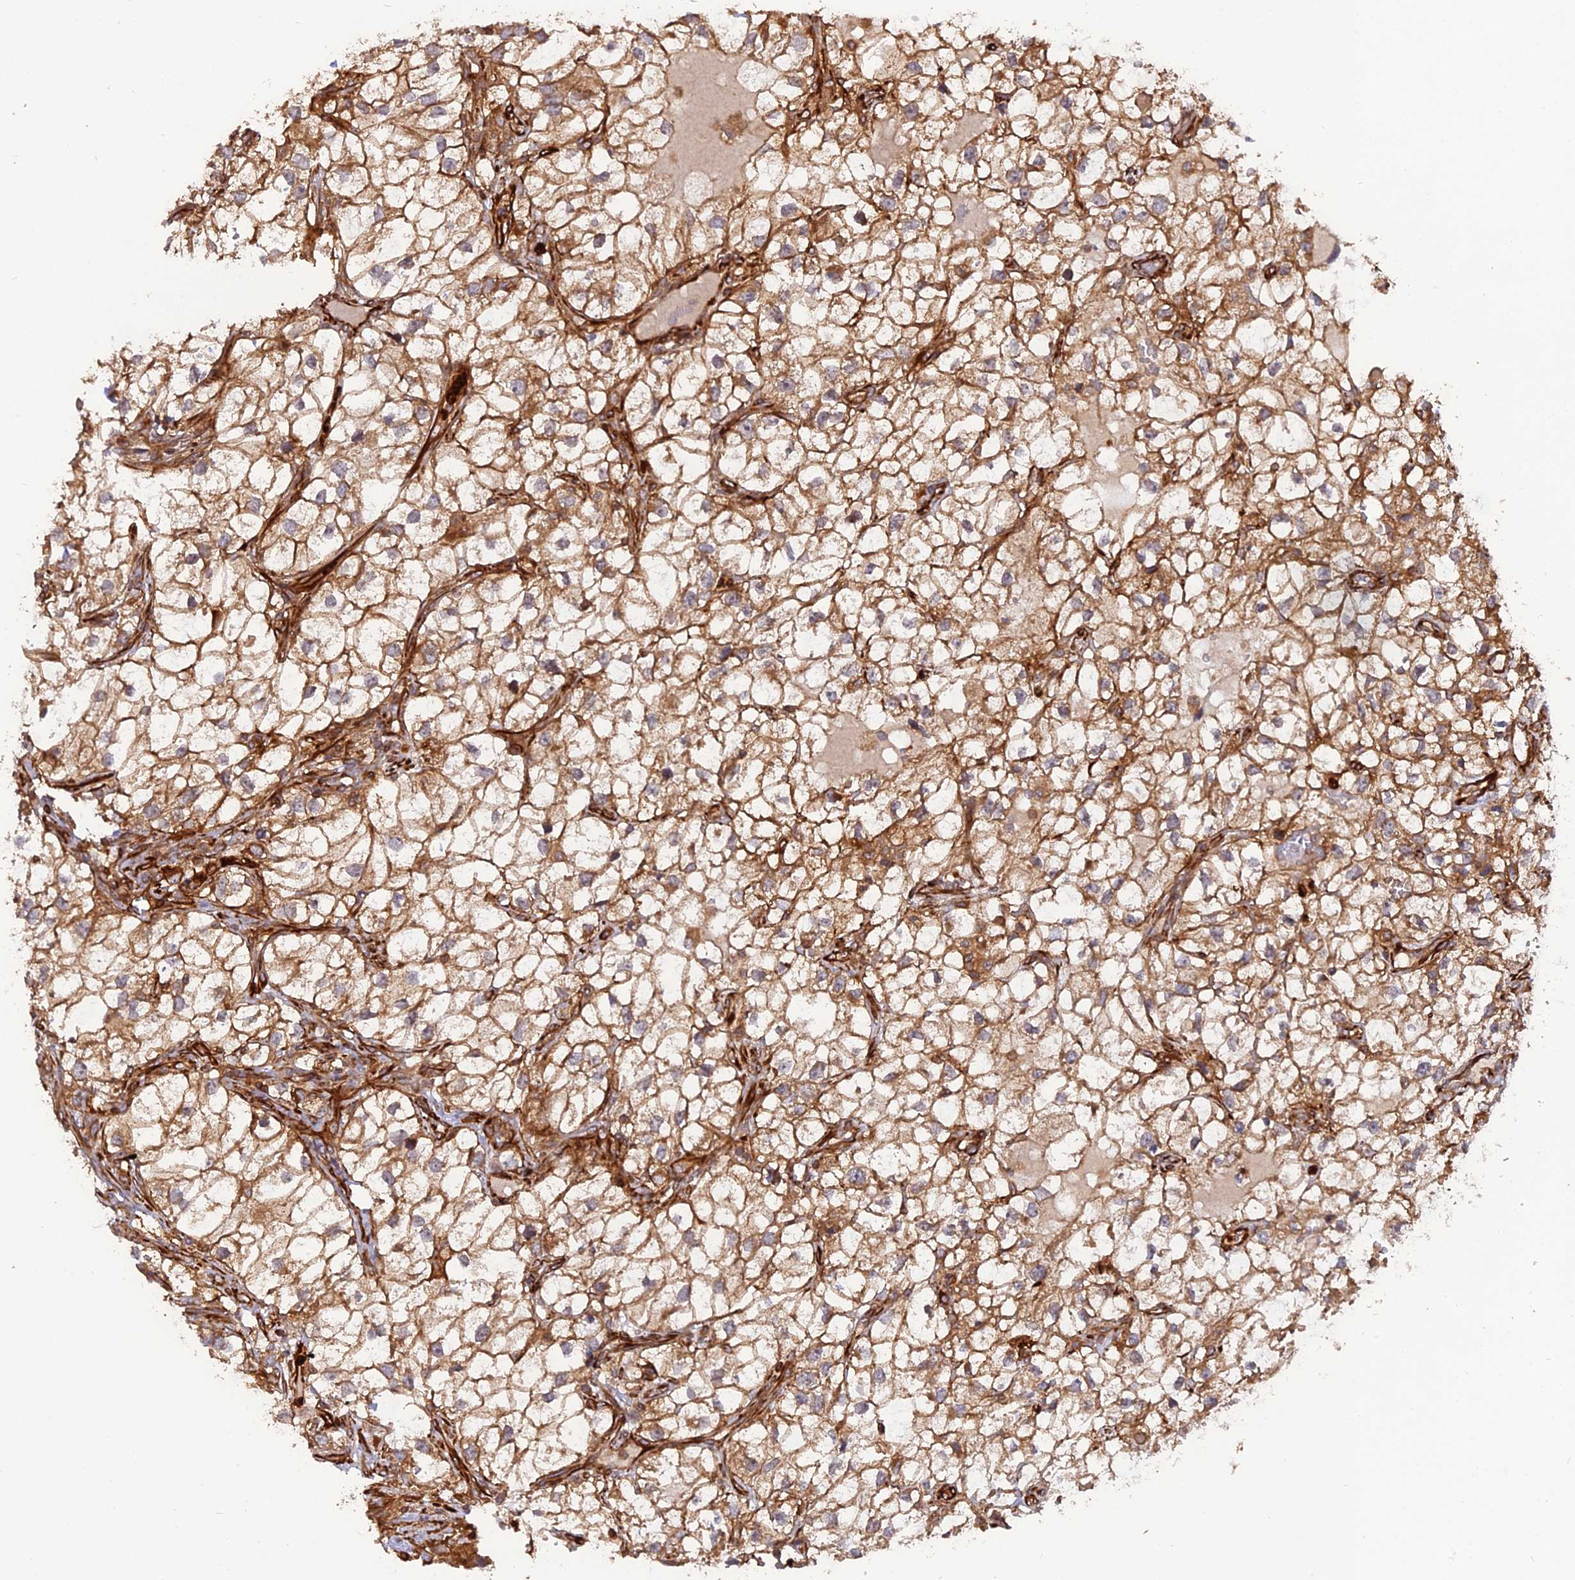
{"staining": {"intensity": "moderate", "quantity": ">75%", "location": "cytoplasmic/membranous"}, "tissue": "renal cancer", "cell_type": "Tumor cells", "image_type": "cancer", "snomed": [{"axis": "morphology", "description": "Adenocarcinoma, NOS"}, {"axis": "topography", "description": "Kidney"}], "caption": "The immunohistochemical stain labels moderate cytoplasmic/membranous staining in tumor cells of renal cancer tissue.", "gene": "PHLDB3", "patient": {"sex": "male", "age": 59}}